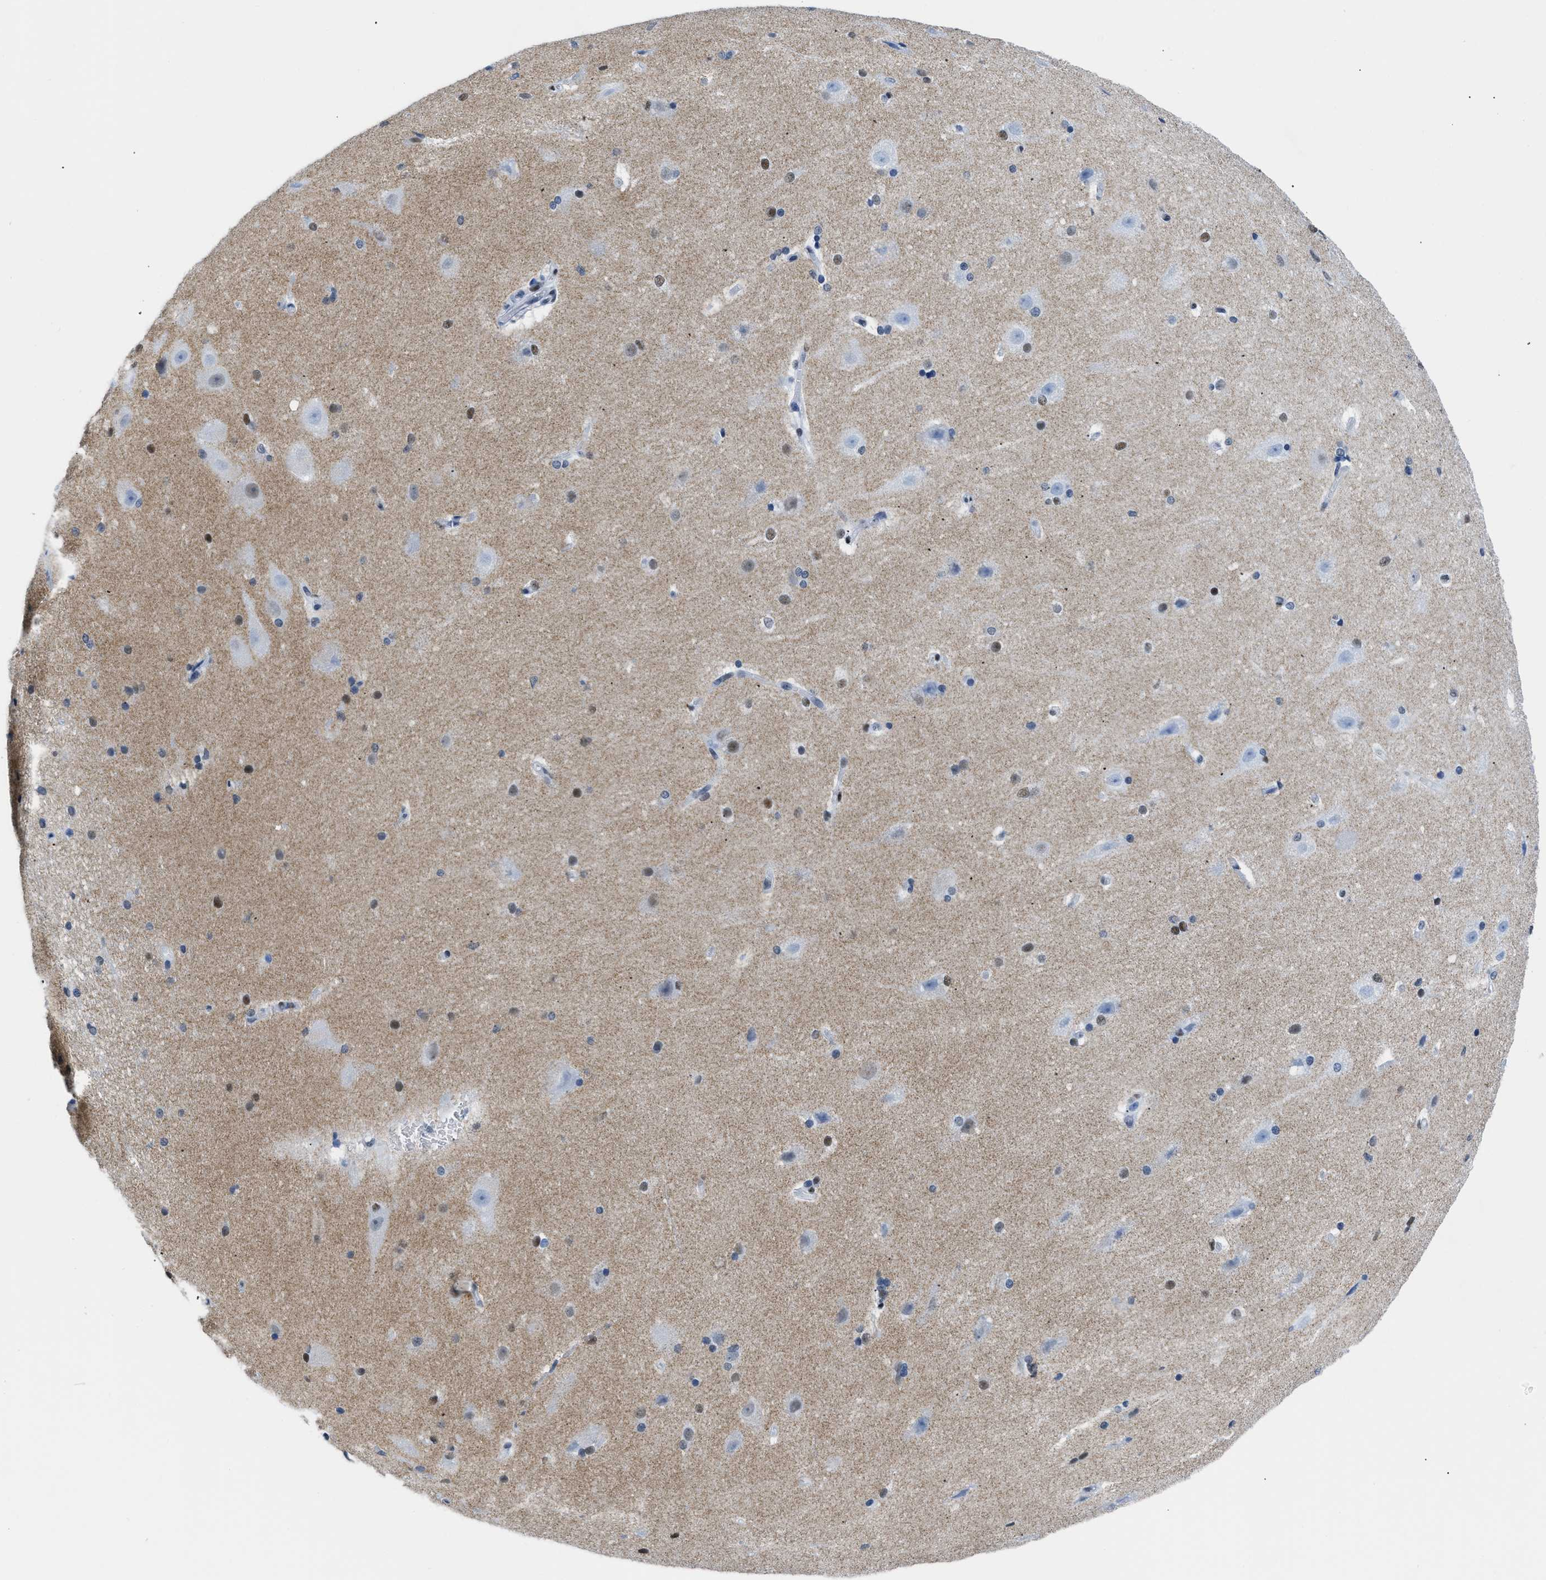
{"staining": {"intensity": "negative", "quantity": "none", "location": "none"}, "tissue": "cerebral cortex", "cell_type": "Endothelial cells", "image_type": "normal", "snomed": [{"axis": "morphology", "description": "Normal tissue, NOS"}, {"axis": "topography", "description": "Cerebral cortex"}, {"axis": "topography", "description": "Hippocampus"}], "caption": "This is a micrograph of immunohistochemistry staining of normal cerebral cortex, which shows no staining in endothelial cells.", "gene": "CTBP1", "patient": {"sex": "female", "age": 19}}